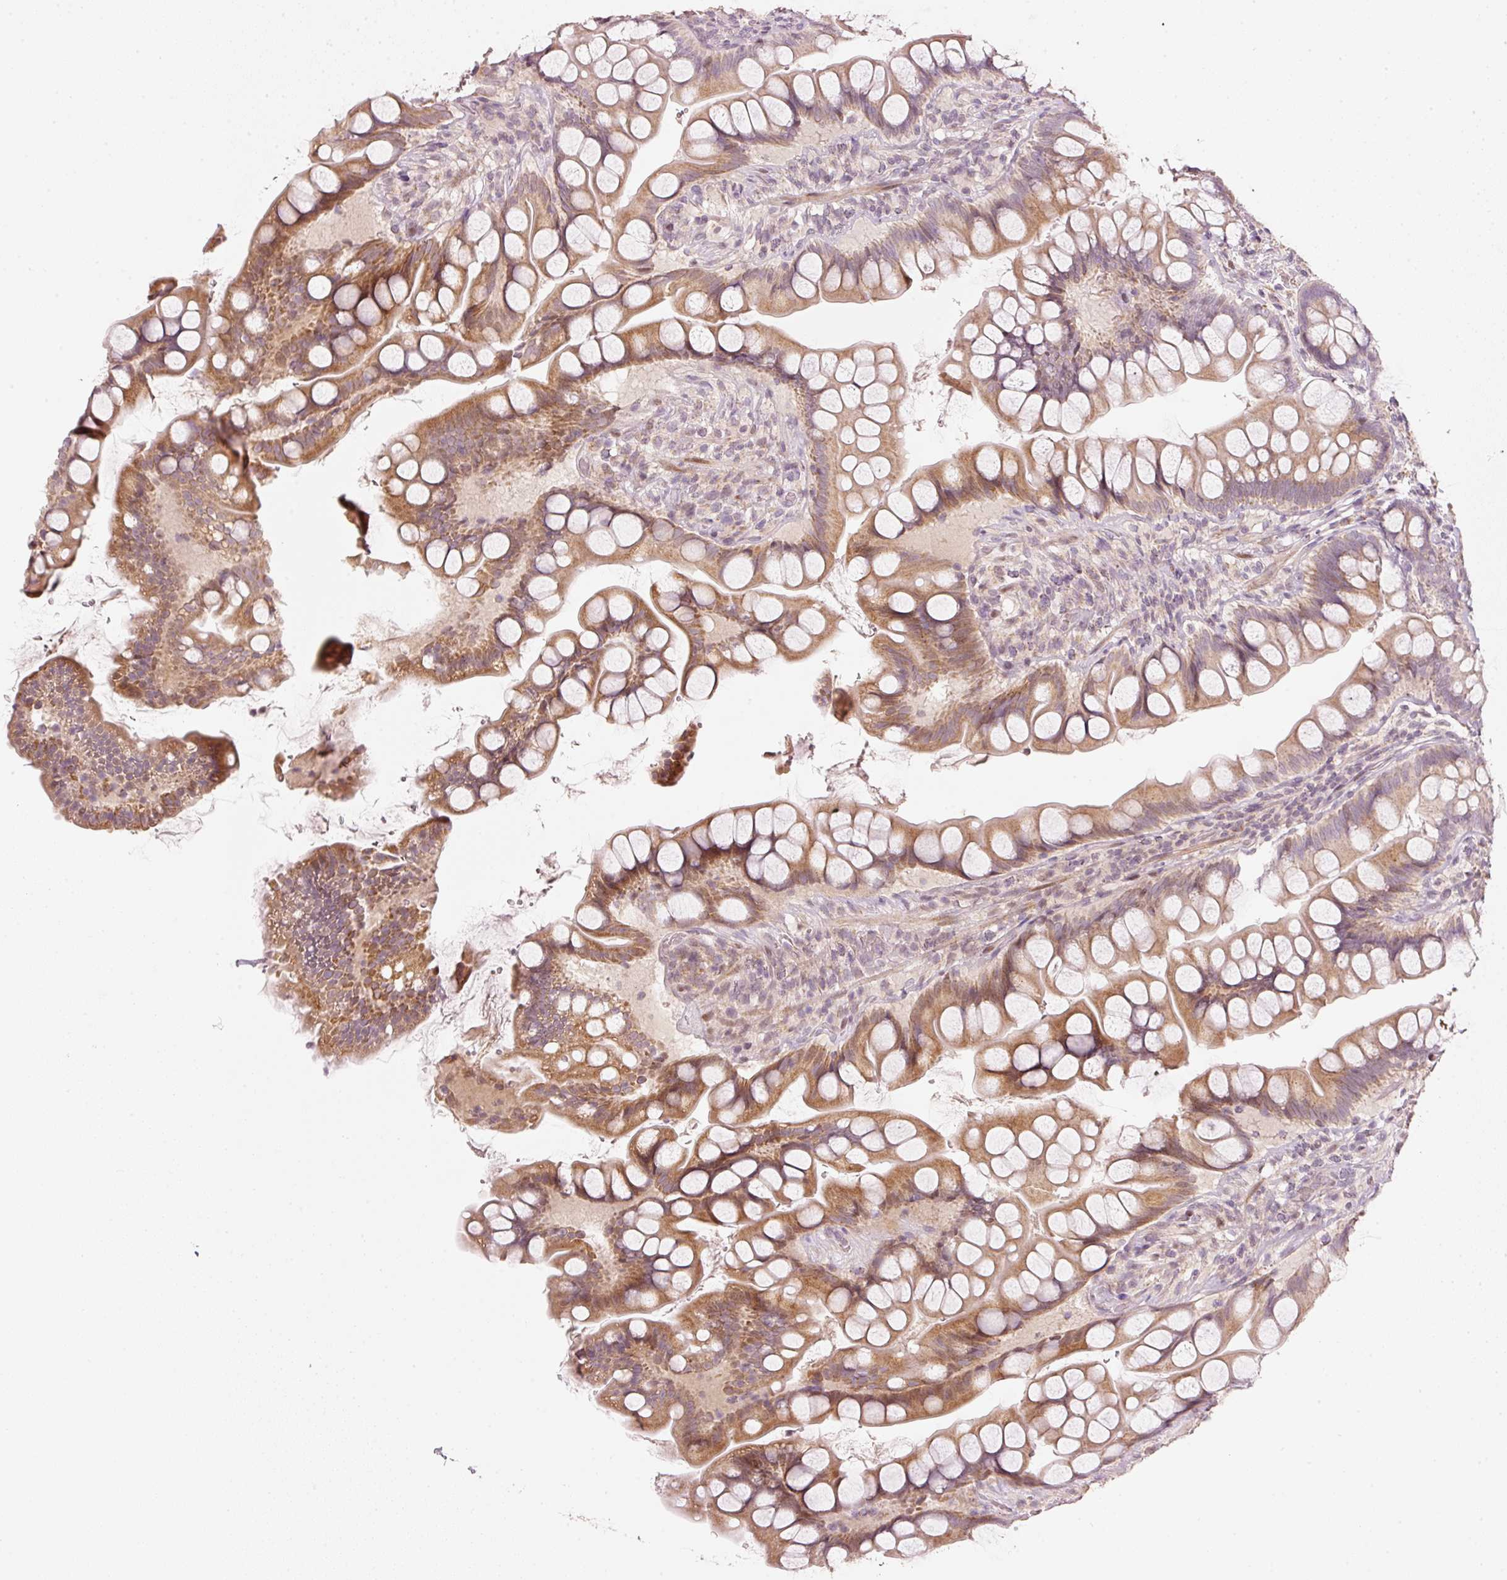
{"staining": {"intensity": "moderate", "quantity": "25%-75%", "location": "cytoplasmic/membranous"}, "tissue": "small intestine", "cell_type": "Glandular cells", "image_type": "normal", "snomed": [{"axis": "morphology", "description": "Normal tissue, NOS"}, {"axis": "topography", "description": "Small intestine"}], "caption": "This photomicrograph displays IHC staining of unremarkable small intestine, with medium moderate cytoplasmic/membranous expression in about 25%-75% of glandular cells.", "gene": "TOB2", "patient": {"sex": "male", "age": 70}}